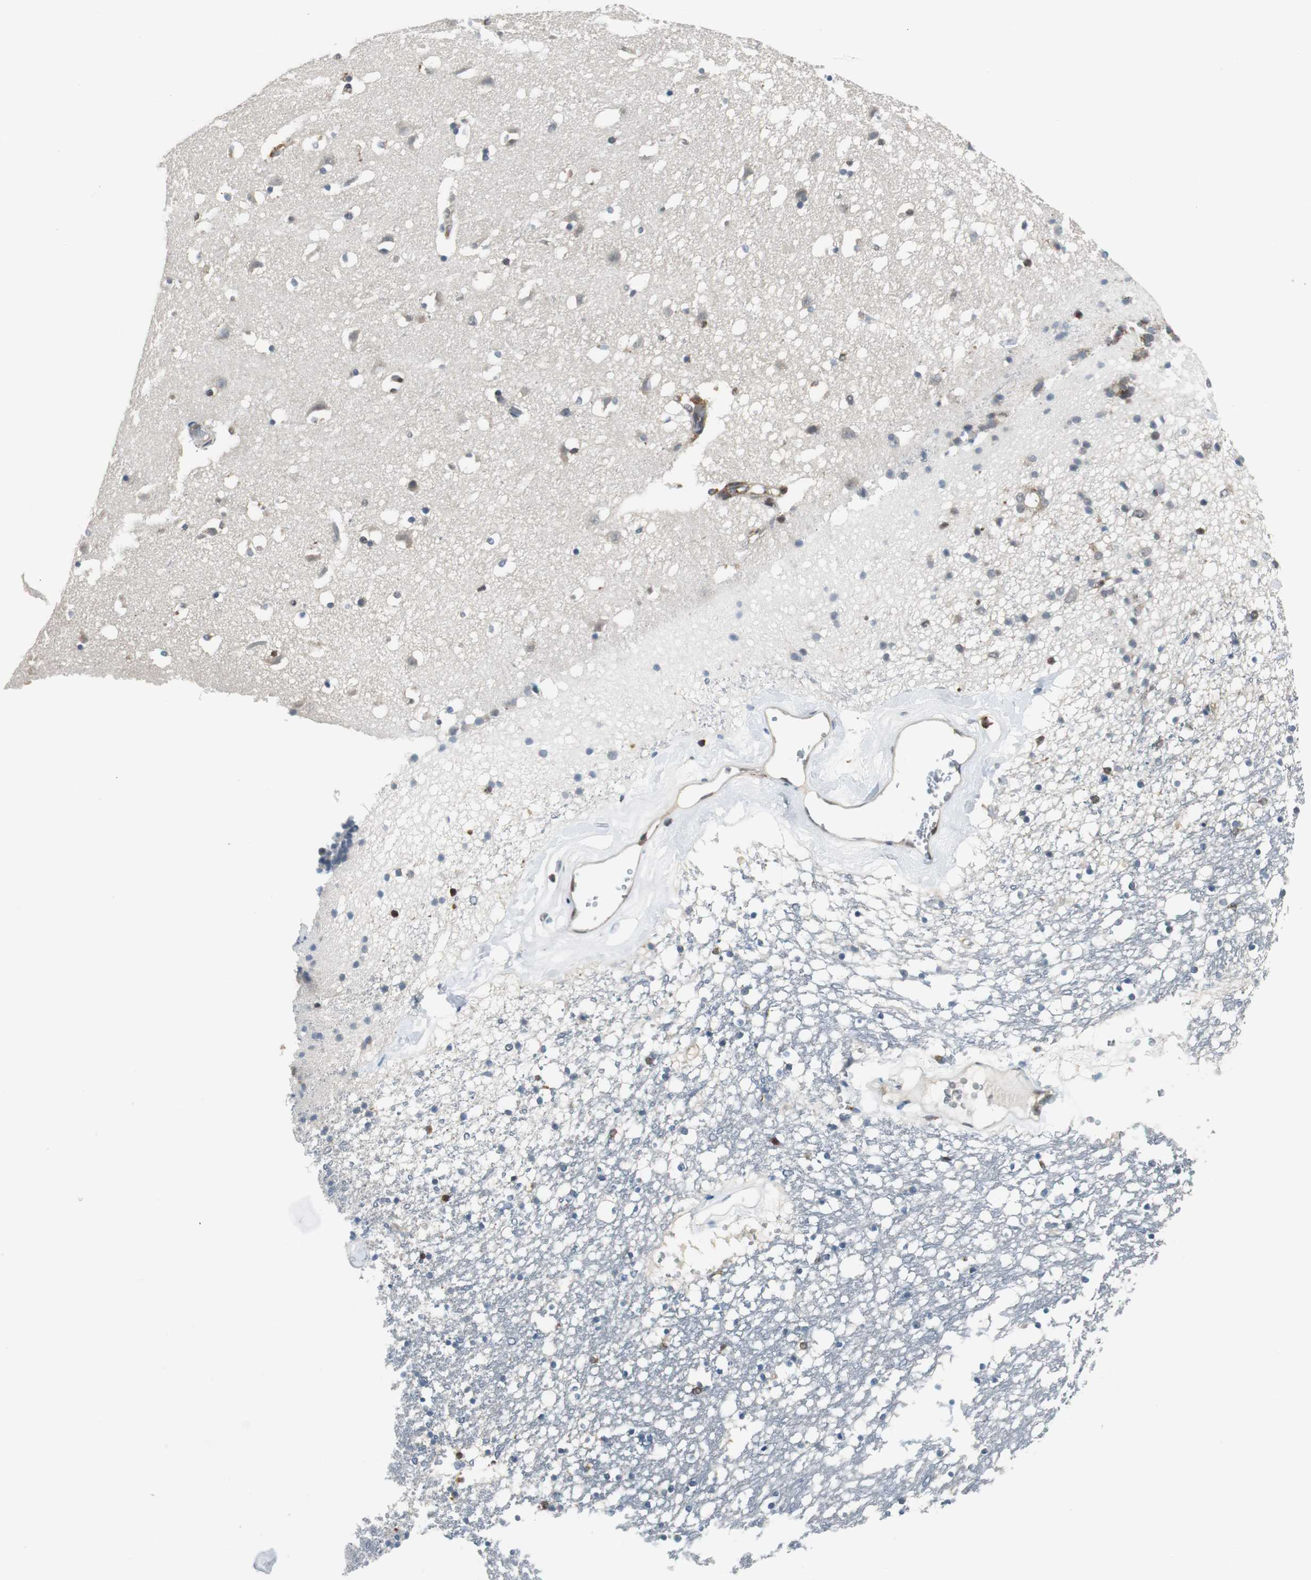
{"staining": {"intensity": "negative", "quantity": "none", "location": "none"}, "tissue": "caudate", "cell_type": "Glial cells", "image_type": "normal", "snomed": [{"axis": "morphology", "description": "Normal tissue, NOS"}, {"axis": "topography", "description": "Lateral ventricle wall"}], "caption": "IHC of unremarkable human caudate exhibits no positivity in glial cells. Brightfield microscopy of immunohistochemistry (IHC) stained with DAB (brown) and hematoxylin (blue), captured at high magnification.", "gene": "NCK1", "patient": {"sex": "male", "age": 45}}